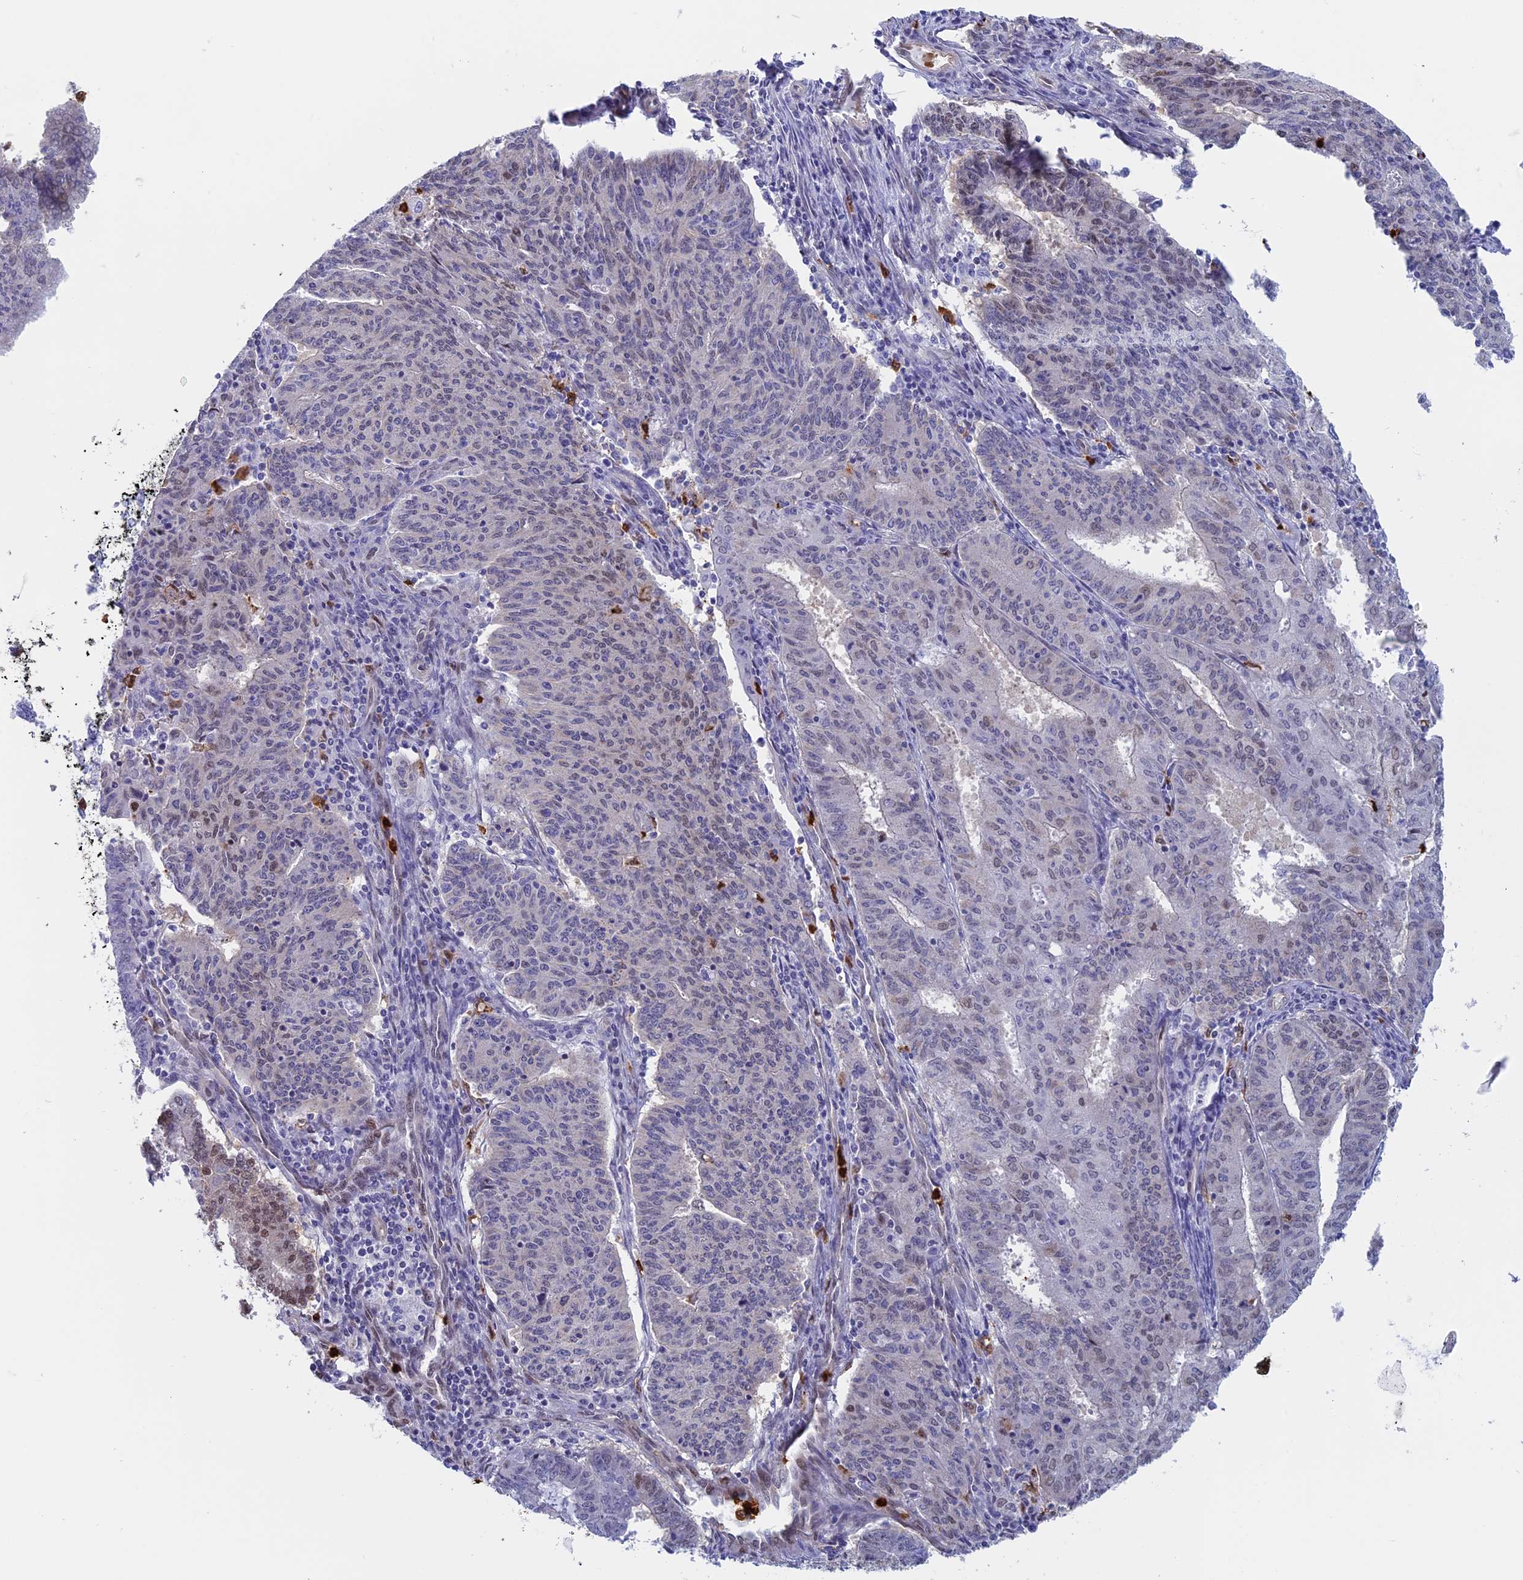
{"staining": {"intensity": "negative", "quantity": "none", "location": "none"}, "tissue": "endometrial cancer", "cell_type": "Tumor cells", "image_type": "cancer", "snomed": [{"axis": "morphology", "description": "Adenocarcinoma, NOS"}, {"axis": "topography", "description": "Endometrium"}], "caption": "This is an immunohistochemistry (IHC) histopathology image of human endometrial cancer (adenocarcinoma). There is no expression in tumor cells.", "gene": "SLC26A1", "patient": {"sex": "female", "age": 59}}